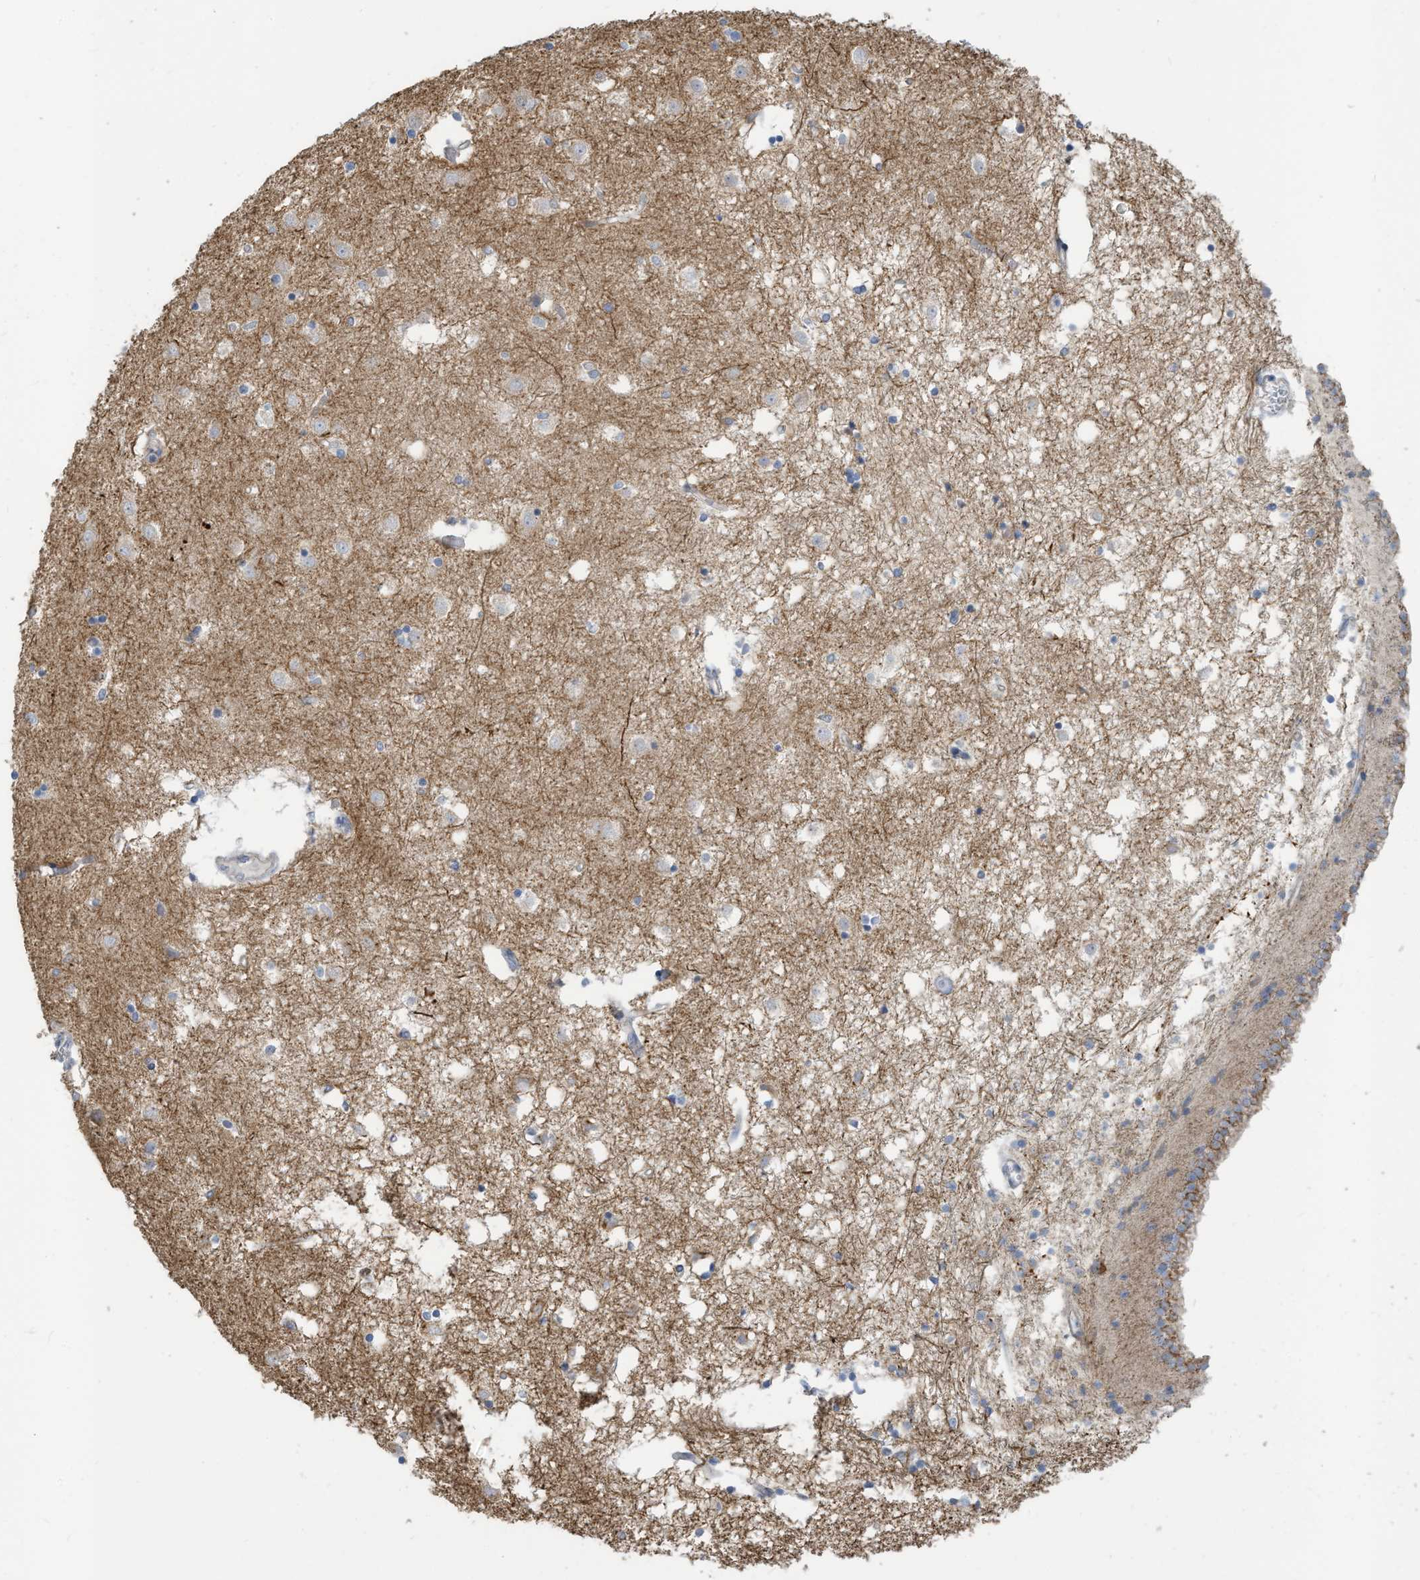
{"staining": {"intensity": "weak", "quantity": "<25%", "location": "cytoplasmic/membranous"}, "tissue": "caudate", "cell_type": "Glial cells", "image_type": "normal", "snomed": [{"axis": "morphology", "description": "Normal tissue, NOS"}, {"axis": "topography", "description": "Lateral ventricle wall"}], "caption": "Immunohistochemical staining of benign caudate displays no significant staining in glial cells. Nuclei are stained in blue.", "gene": "GTPBP2", "patient": {"sex": "male", "age": 45}}